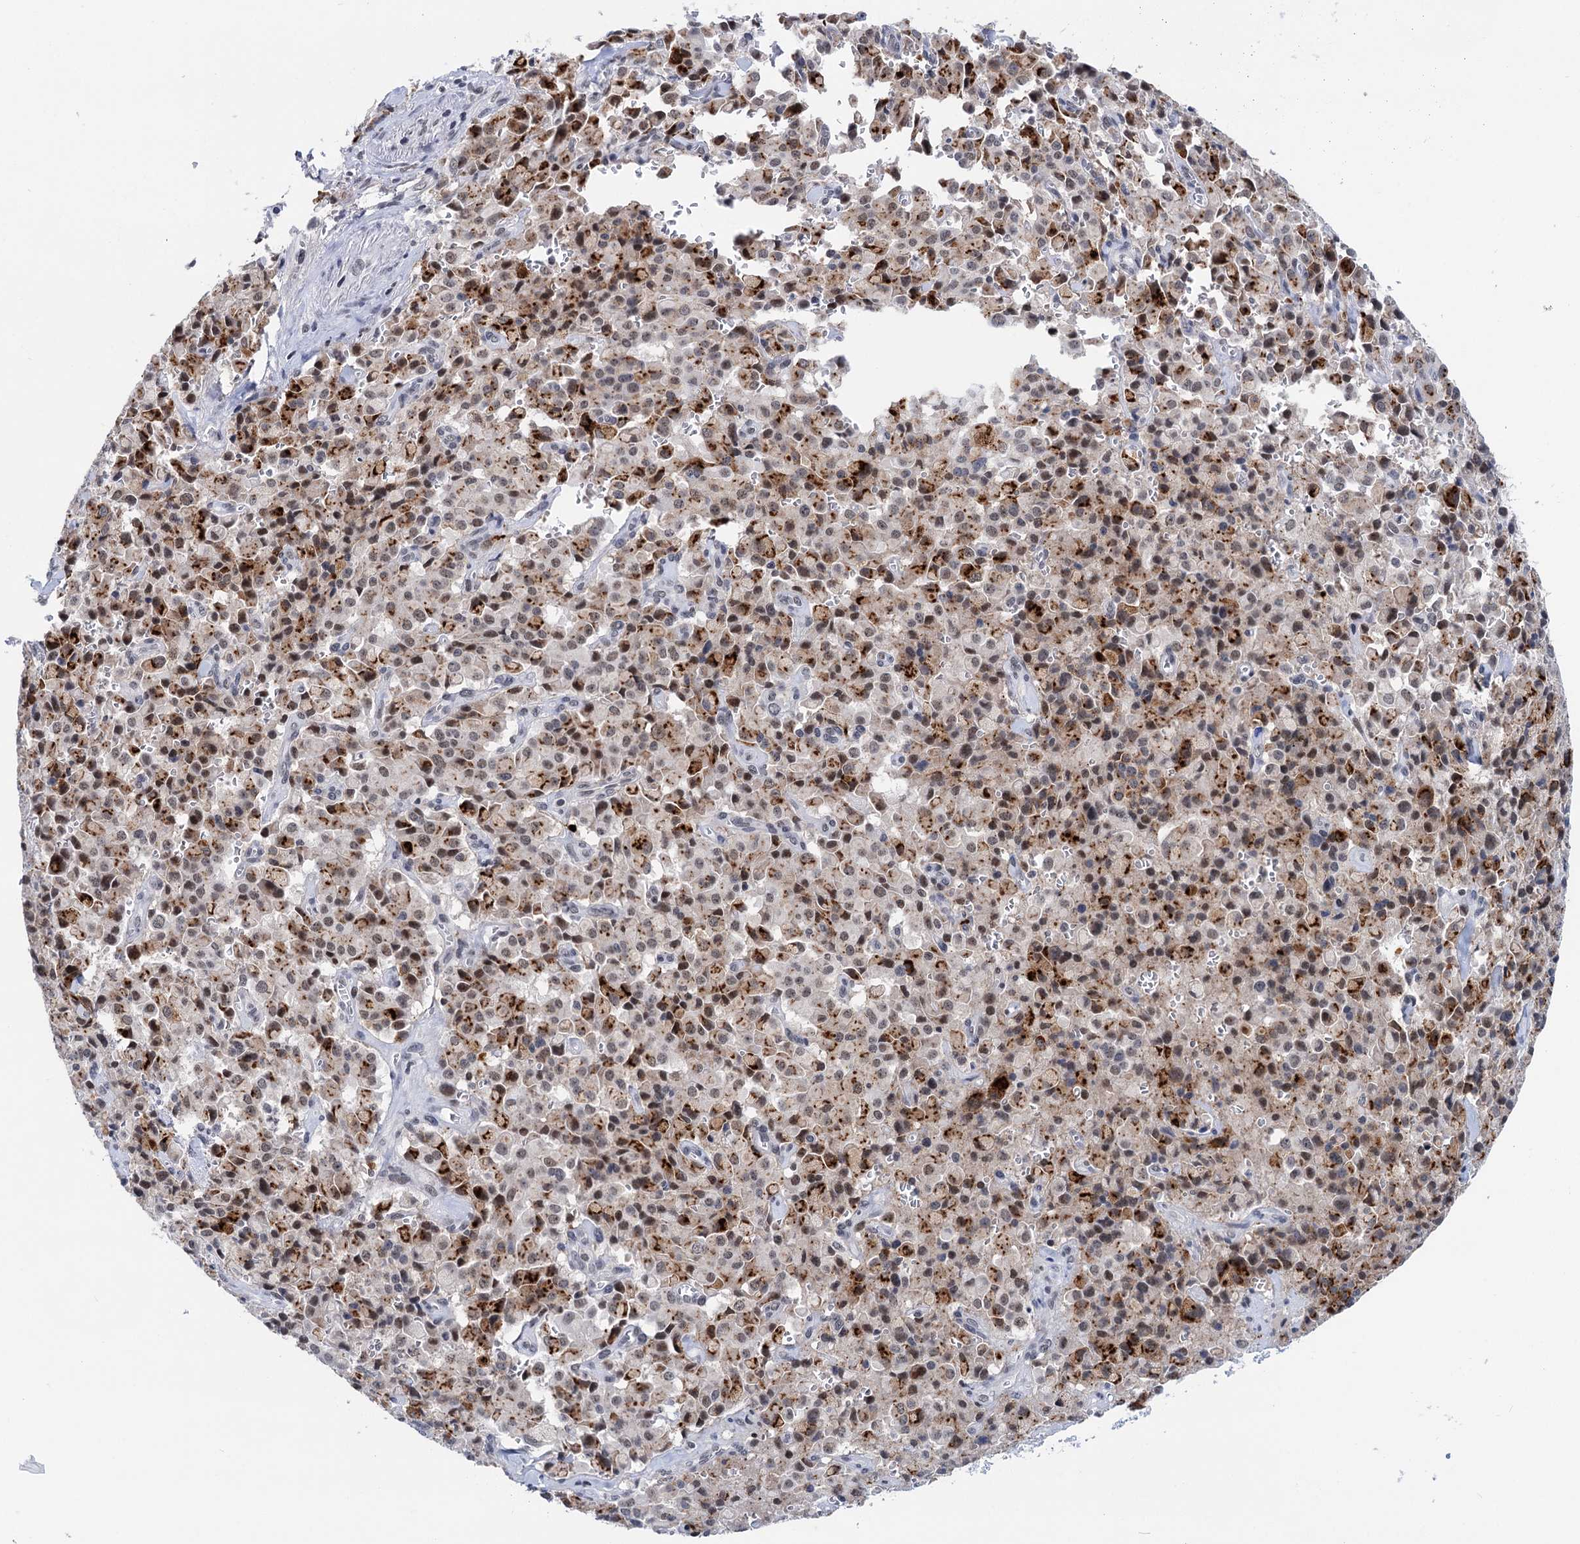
{"staining": {"intensity": "weak", "quantity": "25%-75%", "location": "nuclear"}, "tissue": "pancreatic cancer", "cell_type": "Tumor cells", "image_type": "cancer", "snomed": [{"axis": "morphology", "description": "Adenocarcinoma, NOS"}, {"axis": "topography", "description": "Pancreas"}], "caption": "High-power microscopy captured an immunohistochemistry micrograph of pancreatic cancer, revealing weak nuclear positivity in approximately 25%-75% of tumor cells. Using DAB (brown) and hematoxylin (blue) stains, captured at high magnification using brightfield microscopy.", "gene": "ZCCHC10", "patient": {"sex": "male", "age": 65}}